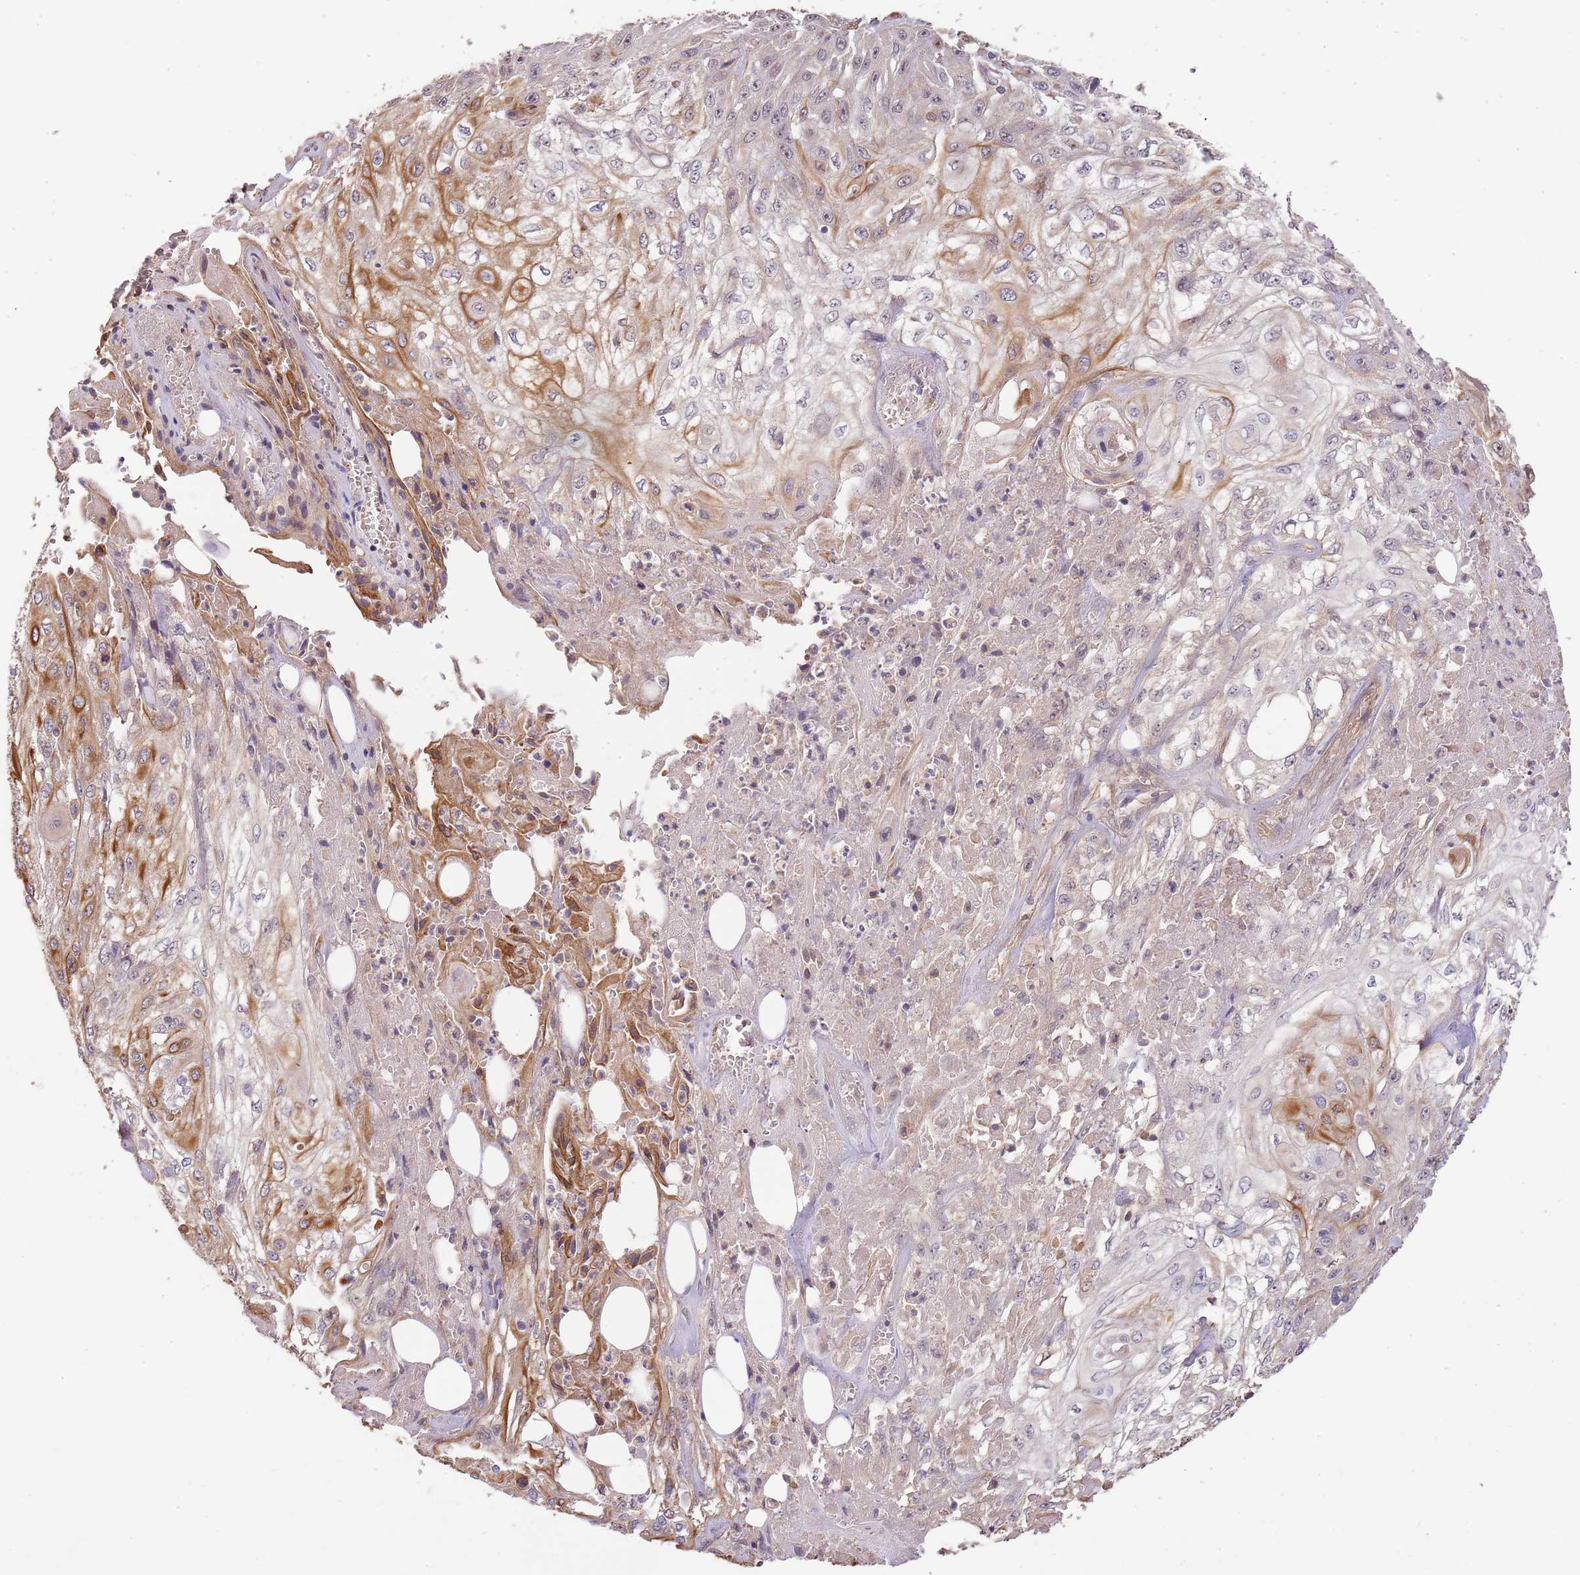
{"staining": {"intensity": "moderate", "quantity": "25%-75%", "location": "cytoplasmic/membranous"}, "tissue": "skin cancer", "cell_type": "Tumor cells", "image_type": "cancer", "snomed": [{"axis": "morphology", "description": "Squamous cell carcinoma, NOS"}, {"axis": "morphology", "description": "Squamous cell carcinoma, metastatic, NOS"}, {"axis": "topography", "description": "Skin"}, {"axis": "topography", "description": "Lymph node"}], "caption": "A high-resolution photomicrograph shows IHC staining of skin squamous cell carcinoma, which exhibits moderate cytoplasmic/membranous expression in approximately 25%-75% of tumor cells.", "gene": "SURF2", "patient": {"sex": "male", "age": 75}}